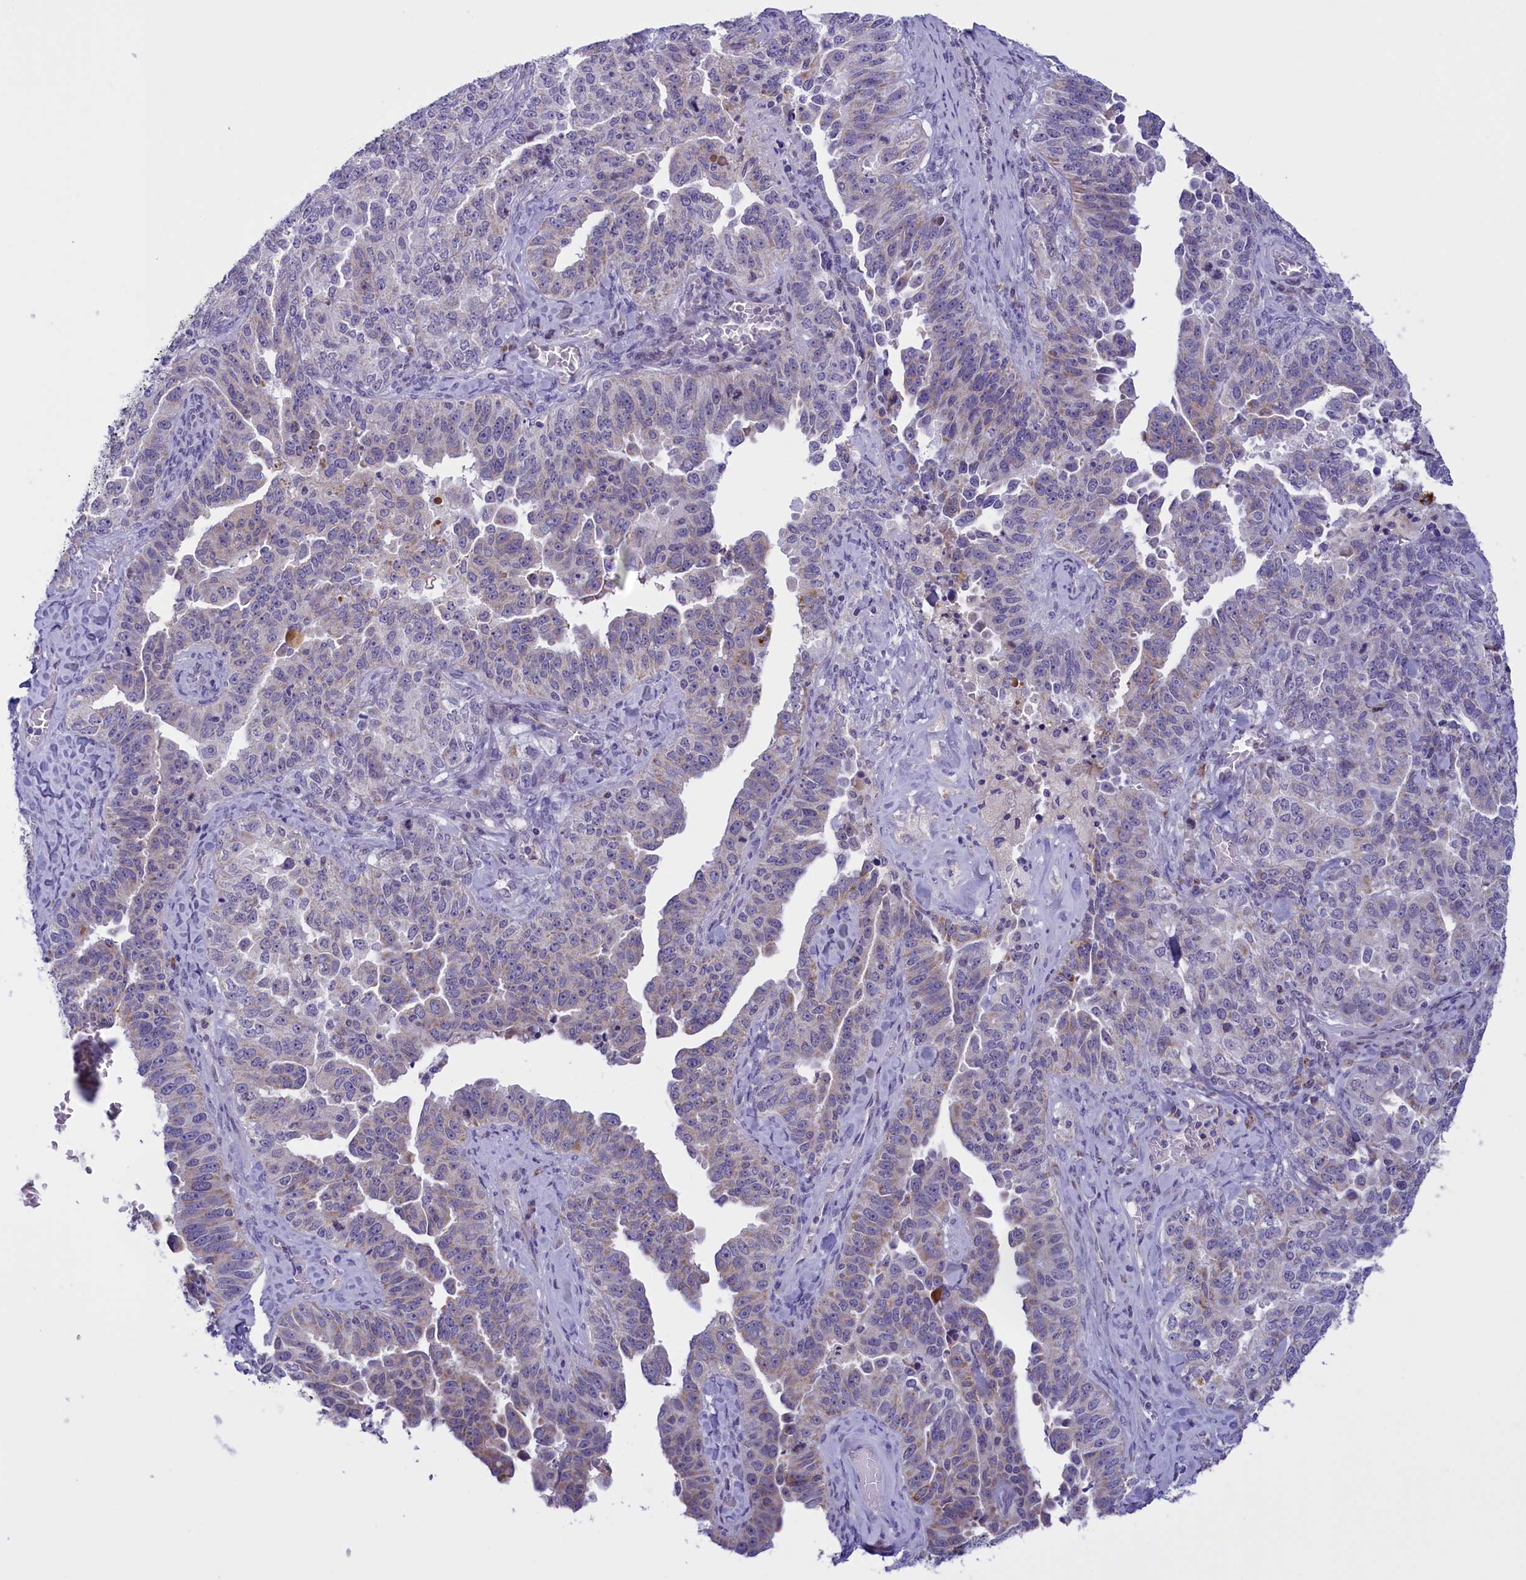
{"staining": {"intensity": "weak", "quantity": "<25%", "location": "cytoplasmic/membranous"}, "tissue": "ovarian cancer", "cell_type": "Tumor cells", "image_type": "cancer", "snomed": [{"axis": "morphology", "description": "Carcinoma, endometroid"}, {"axis": "topography", "description": "Ovary"}], "caption": "Immunohistochemistry histopathology image of neoplastic tissue: ovarian cancer stained with DAB exhibits no significant protein staining in tumor cells.", "gene": "FAM149B1", "patient": {"sex": "female", "age": 62}}